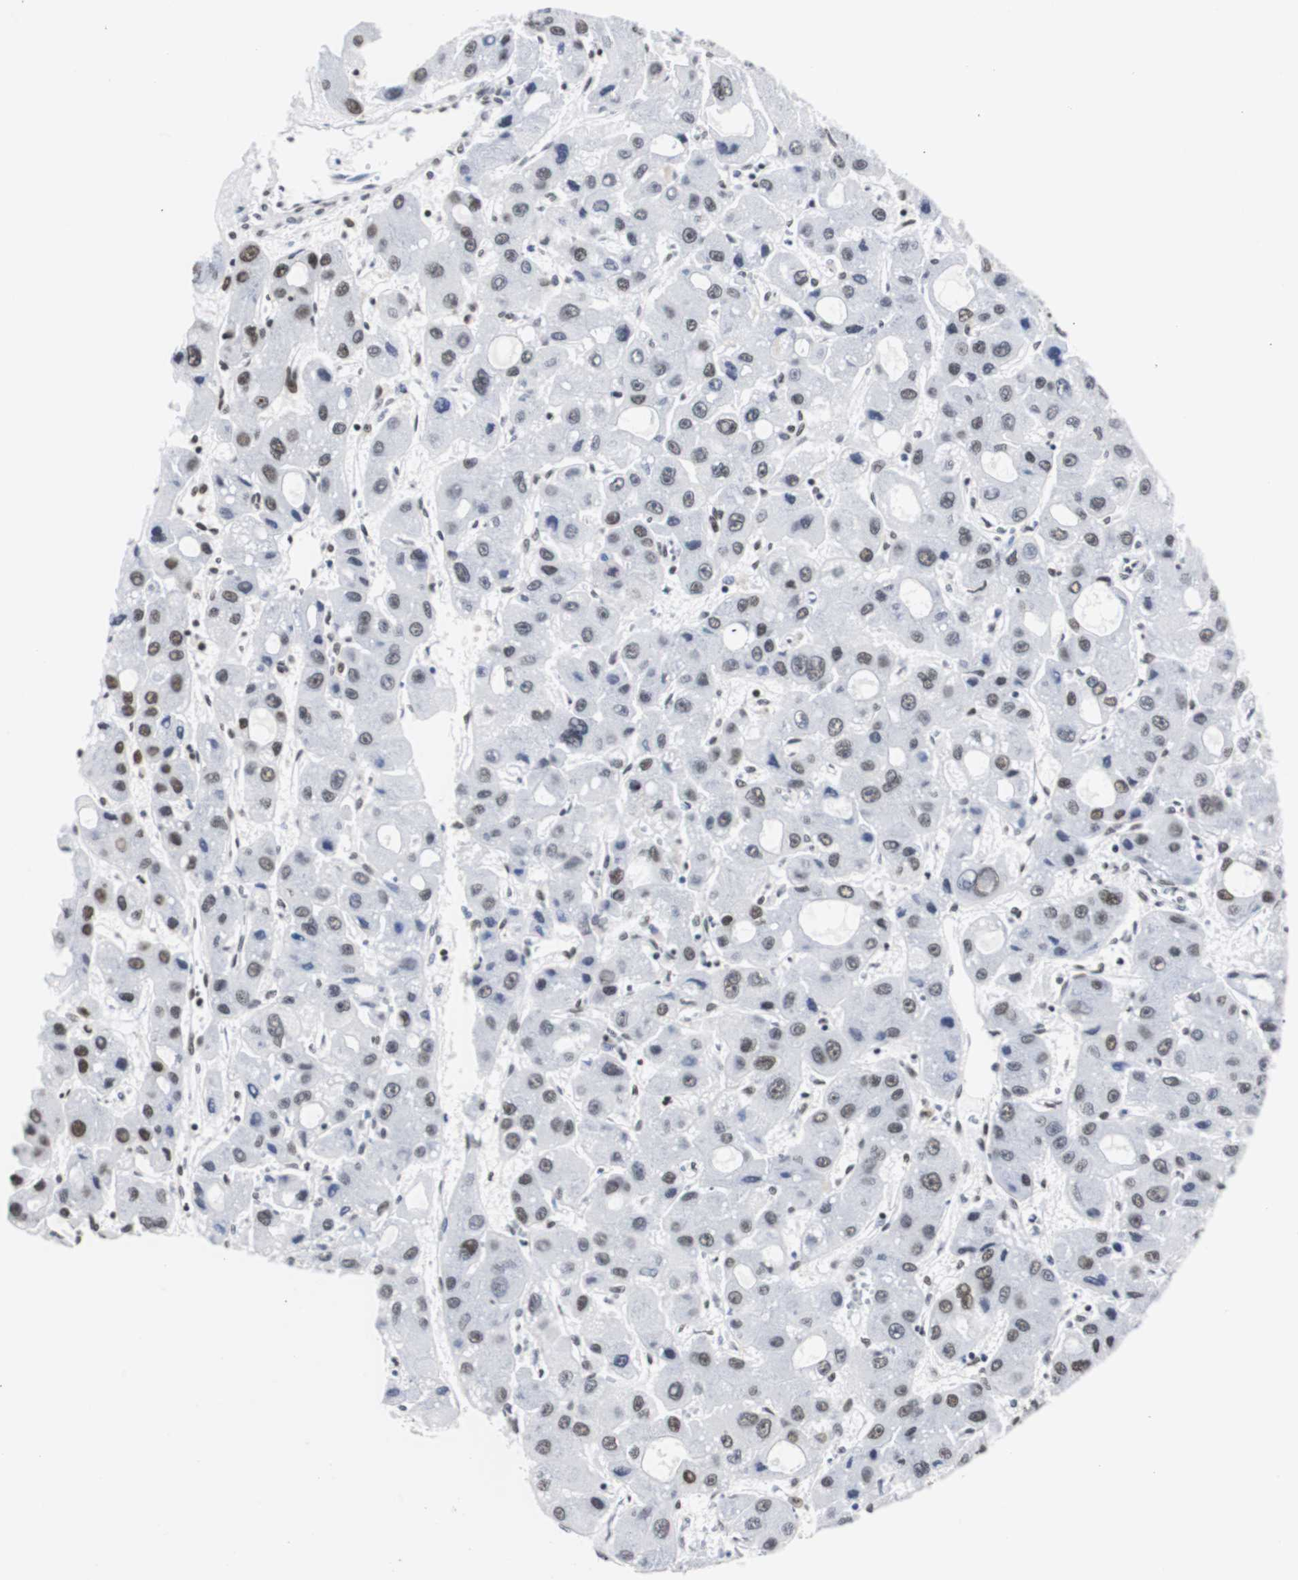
{"staining": {"intensity": "weak", "quantity": "25%-75%", "location": "nuclear"}, "tissue": "liver cancer", "cell_type": "Tumor cells", "image_type": "cancer", "snomed": [{"axis": "morphology", "description": "Carcinoma, Hepatocellular, NOS"}, {"axis": "topography", "description": "Liver"}], "caption": "Protein expression analysis of human liver hepatocellular carcinoma reveals weak nuclear staining in approximately 25%-75% of tumor cells.", "gene": "HNRNPH2", "patient": {"sex": "male", "age": 55}}